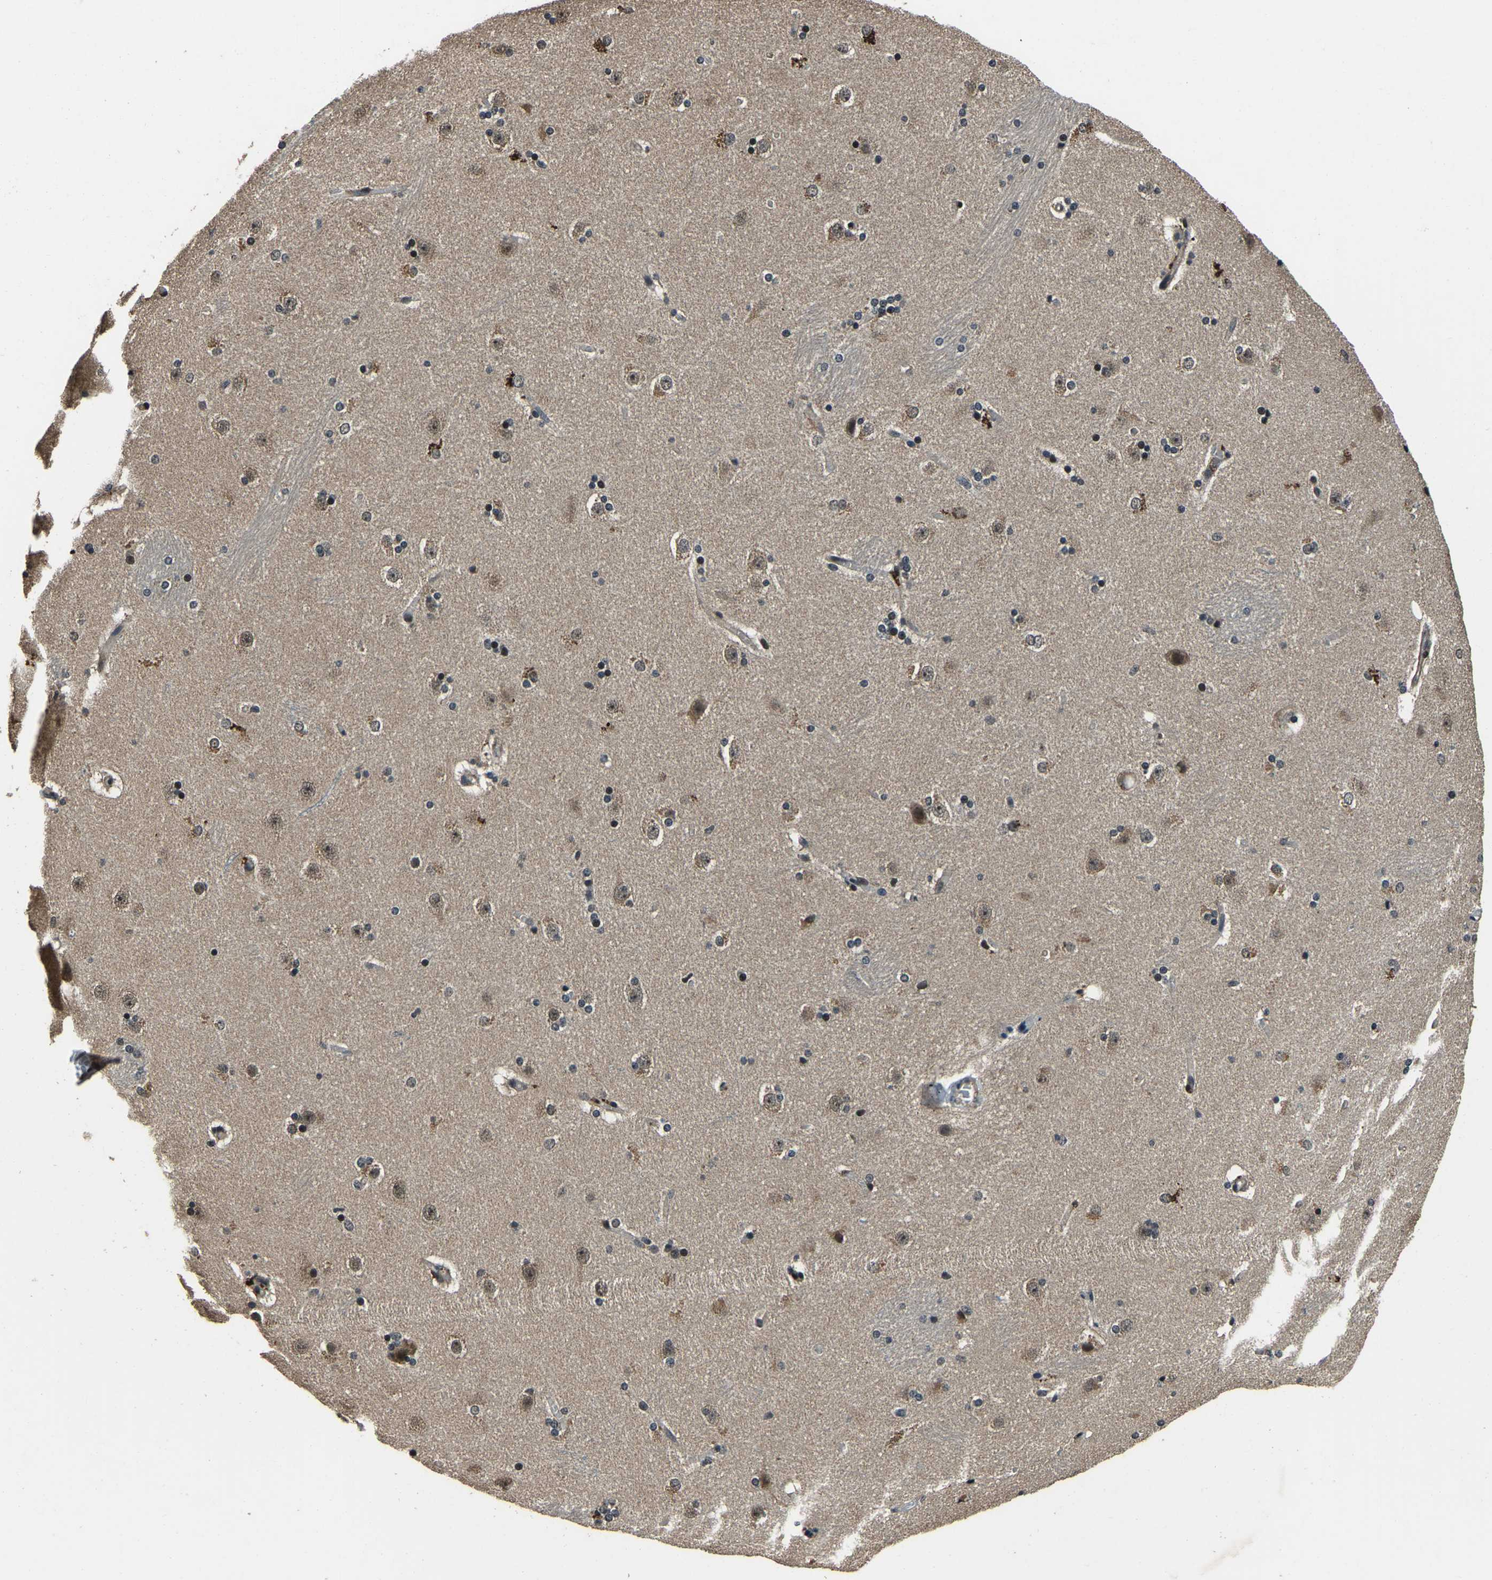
{"staining": {"intensity": "moderate", "quantity": "25%-75%", "location": "nuclear"}, "tissue": "caudate", "cell_type": "Glial cells", "image_type": "normal", "snomed": [{"axis": "morphology", "description": "Normal tissue, NOS"}, {"axis": "topography", "description": "Lateral ventricle wall"}], "caption": "IHC photomicrograph of benign caudate: caudate stained using immunohistochemistry (IHC) exhibits medium levels of moderate protein expression localized specifically in the nuclear of glial cells, appearing as a nuclear brown color.", "gene": "ANKIB1", "patient": {"sex": "female", "age": 19}}